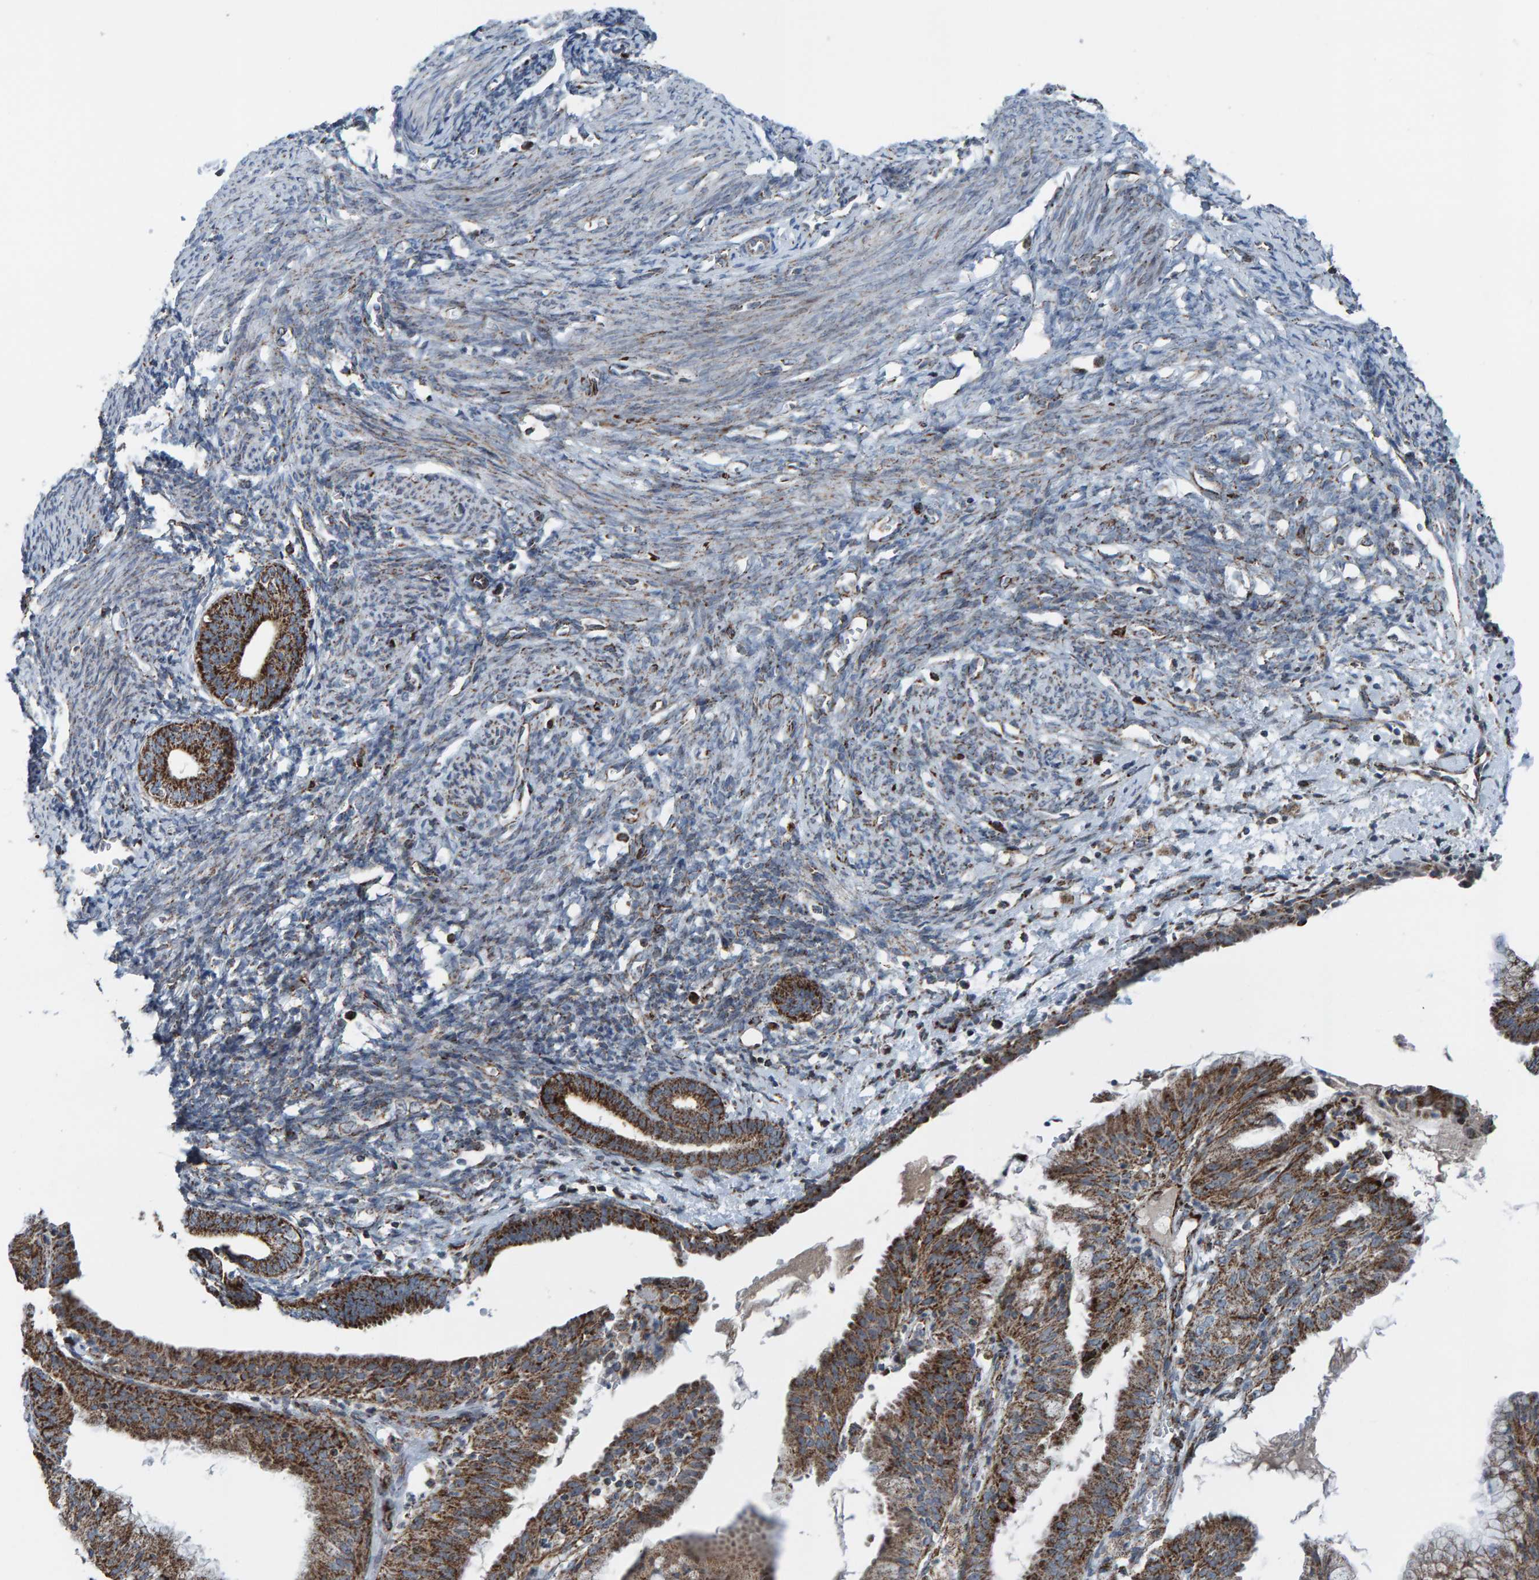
{"staining": {"intensity": "weak", "quantity": ">75%", "location": "cytoplasmic/membranous"}, "tissue": "endometrium", "cell_type": "Cells in endometrial stroma", "image_type": "normal", "snomed": [{"axis": "morphology", "description": "Normal tissue, NOS"}, {"axis": "morphology", "description": "Adenocarcinoma, NOS"}, {"axis": "topography", "description": "Endometrium"}], "caption": "Endometrium stained with immunohistochemistry (IHC) exhibits weak cytoplasmic/membranous staining in approximately >75% of cells in endometrial stroma.", "gene": "ZNF48", "patient": {"sex": "female", "age": 57}}